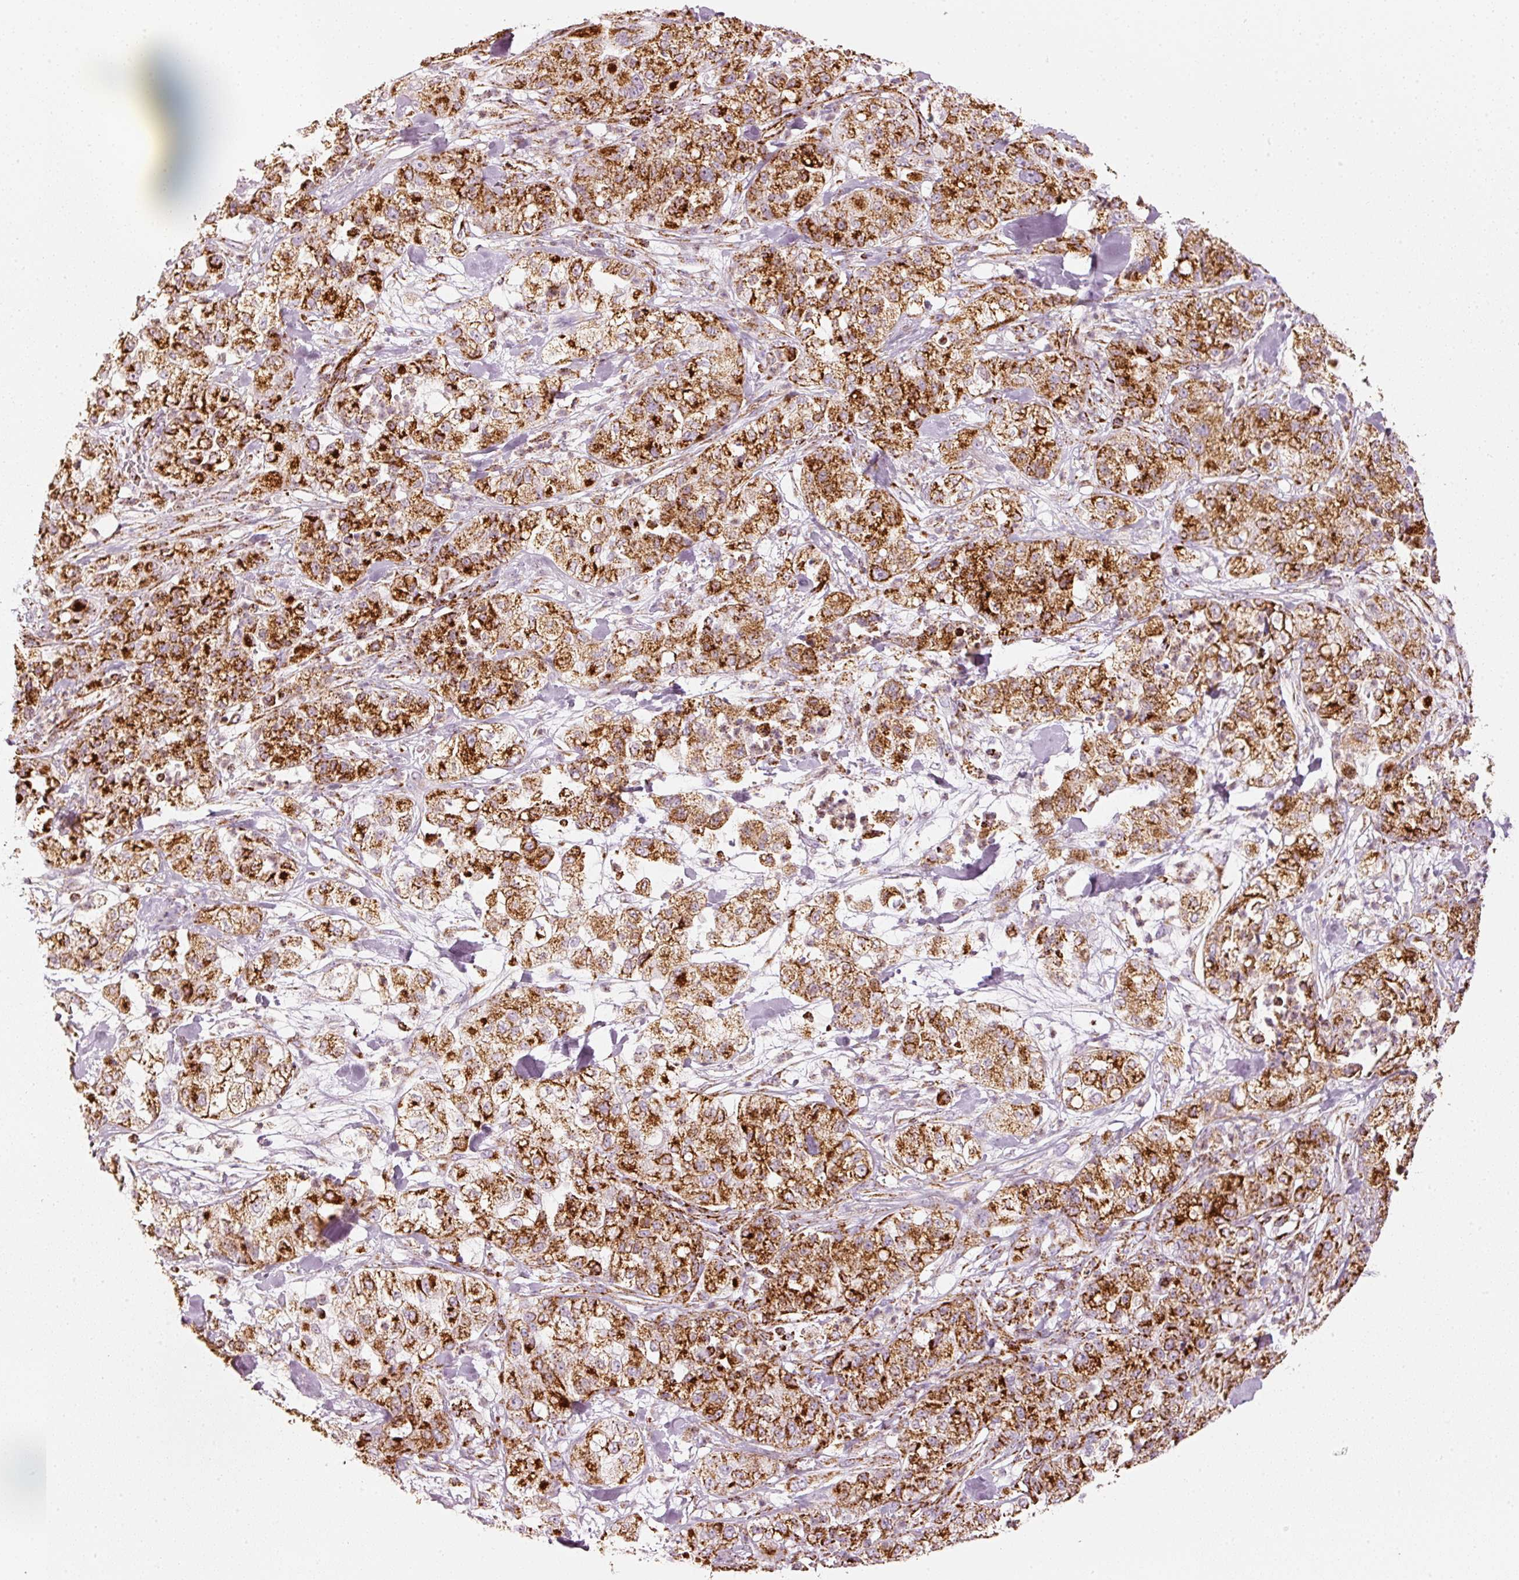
{"staining": {"intensity": "strong", "quantity": ">75%", "location": "cytoplasmic/membranous"}, "tissue": "pancreatic cancer", "cell_type": "Tumor cells", "image_type": "cancer", "snomed": [{"axis": "morphology", "description": "Adenocarcinoma, NOS"}, {"axis": "topography", "description": "Pancreas"}], "caption": "Strong cytoplasmic/membranous positivity for a protein is appreciated in about >75% of tumor cells of pancreatic adenocarcinoma using IHC.", "gene": "UQCRC1", "patient": {"sex": "female", "age": 78}}